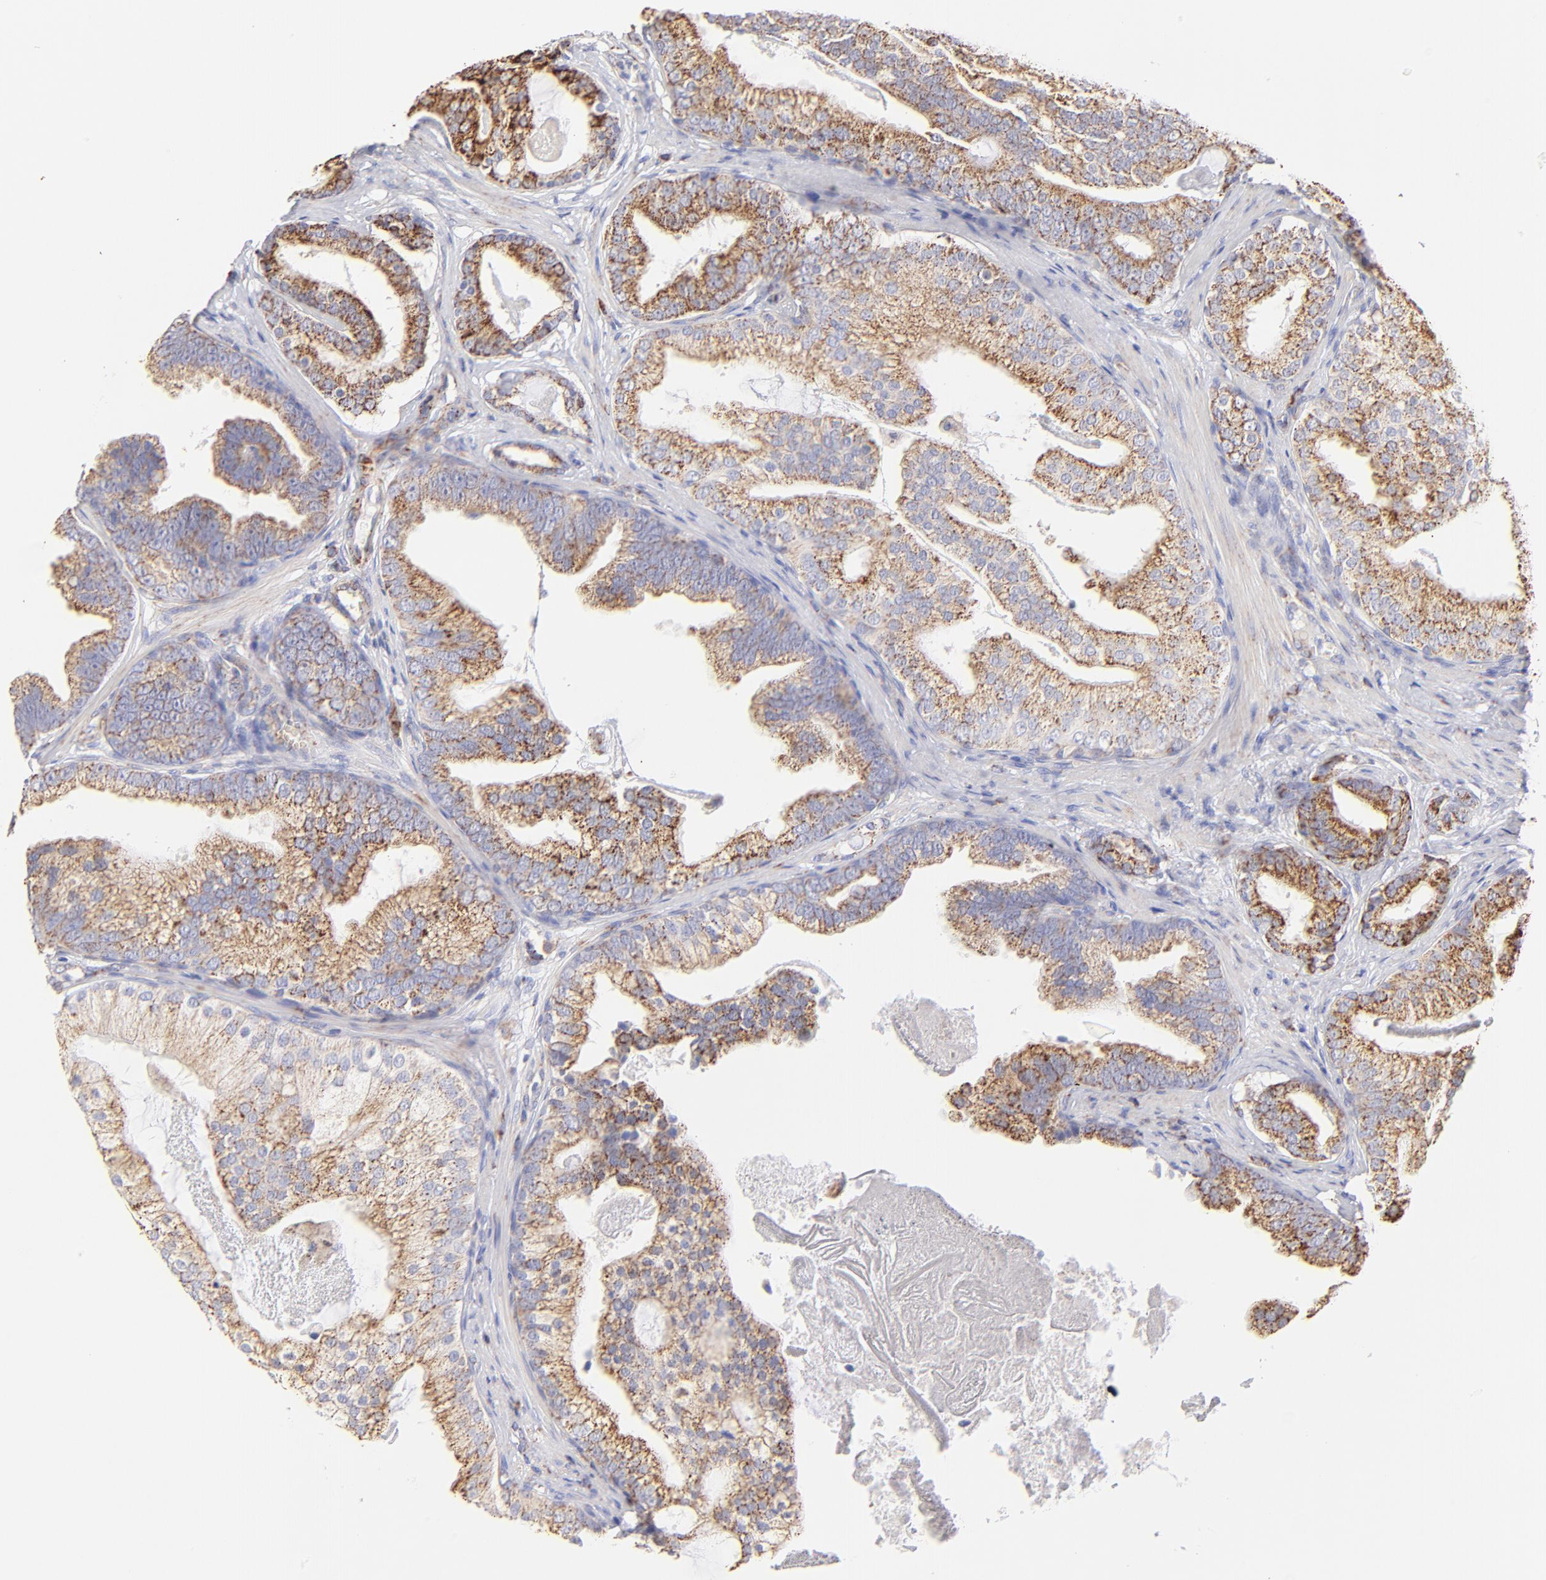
{"staining": {"intensity": "moderate", "quantity": ">75%", "location": "cytoplasmic/membranous"}, "tissue": "prostate cancer", "cell_type": "Tumor cells", "image_type": "cancer", "snomed": [{"axis": "morphology", "description": "Adenocarcinoma, Low grade"}, {"axis": "topography", "description": "Prostate"}], "caption": "Prostate cancer was stained to show a protein in brown. There is medium levels of moderate cytoplasmic/membranous staining in approximately >75% of tumor cells.", "gene": "ECH1", "patient": {"sex": "male", "age": 58}}